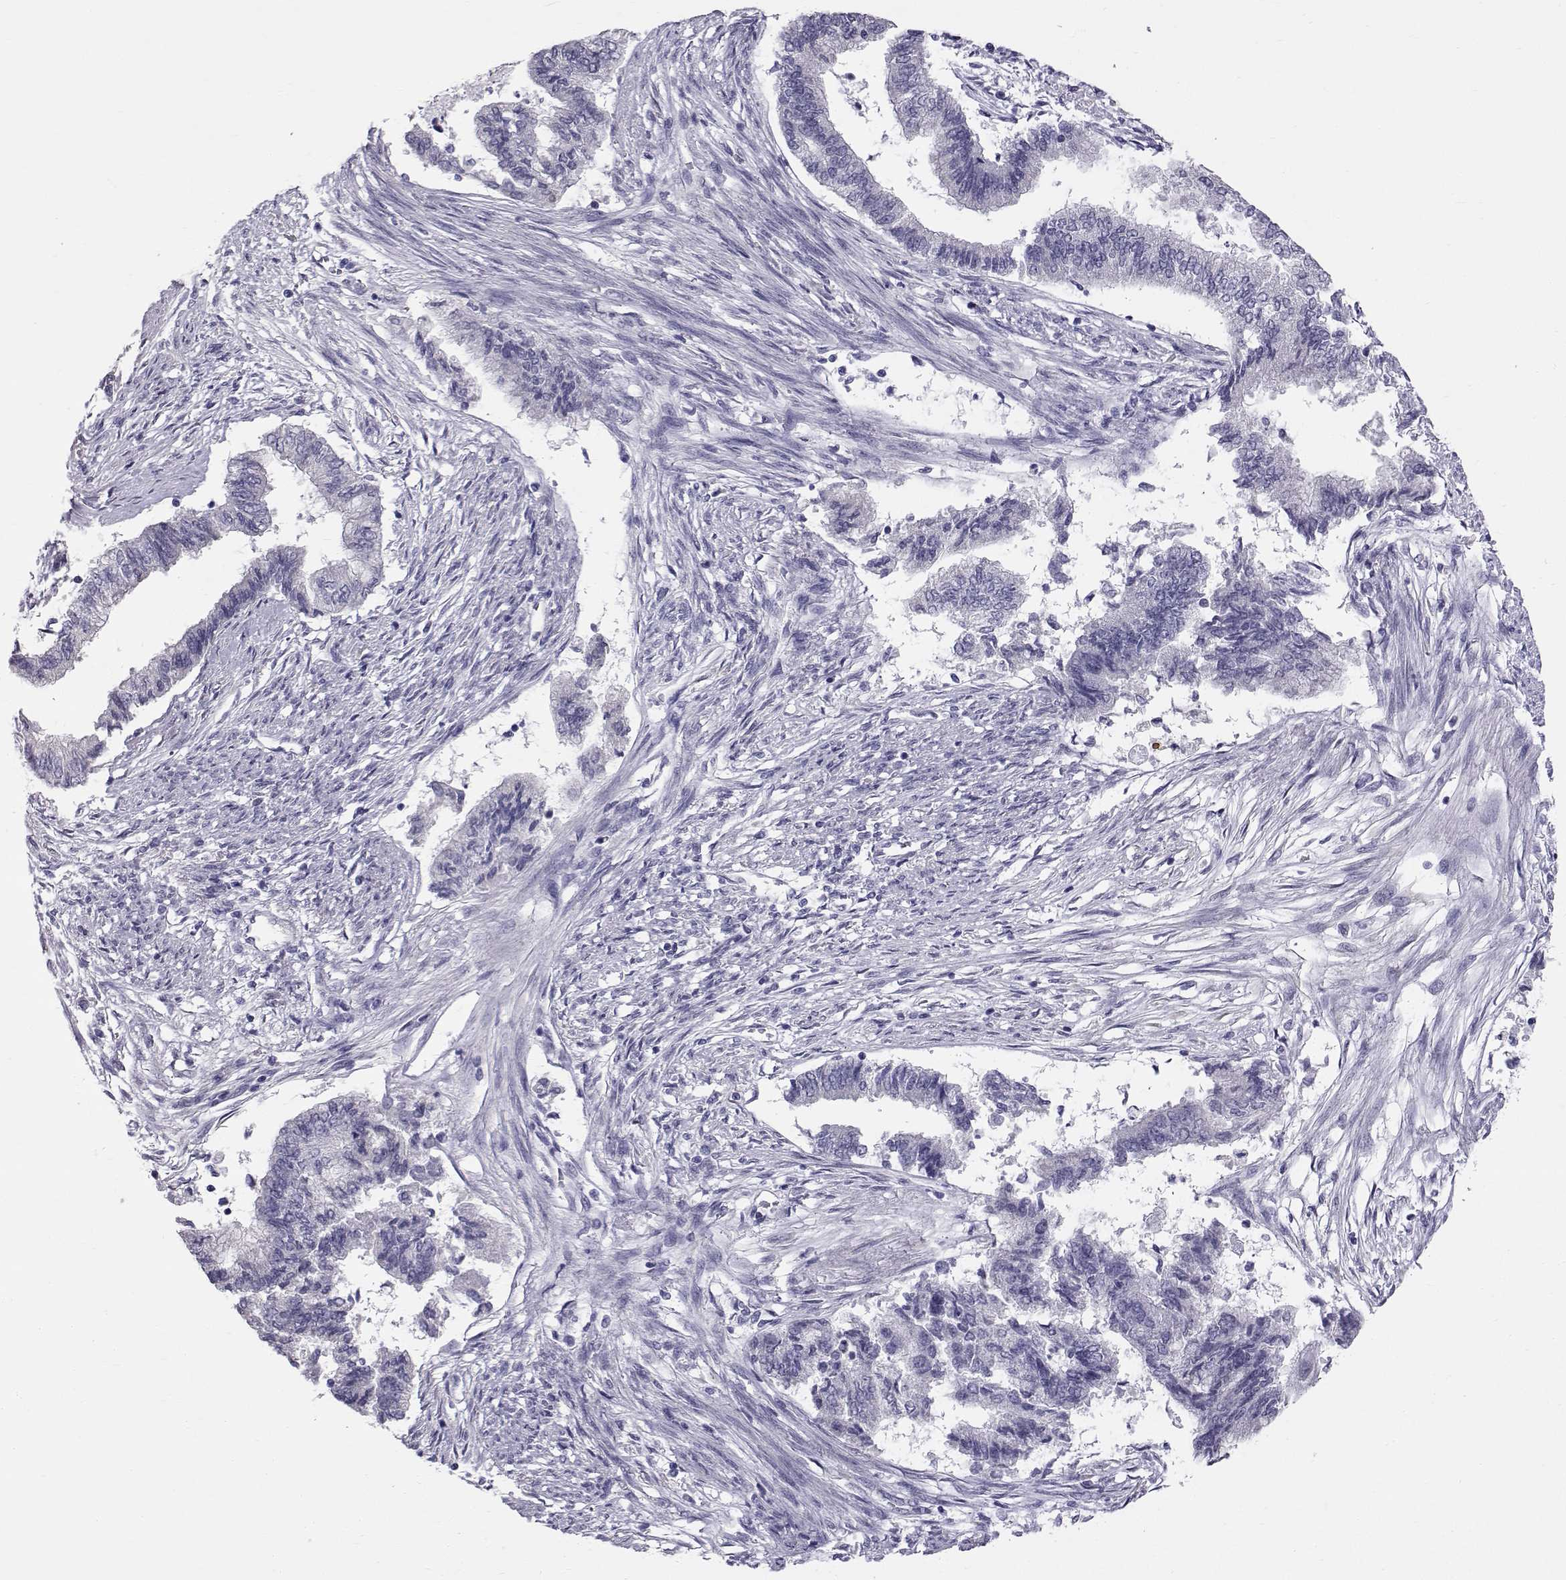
{"staining": {"intensity": "negative", "quantity": "none", "location": "none"}, "tissue": "endometrial cancer", "cell_type": "Tumor cells", "image_type": "cancer", "snomed": [{"axis": "morphology", "description": "Adenocarcinoma, NOS"}, {"axis": "topography", "description": "Endometrium"}], "caption": "This is an immunohistochemistry (IHC) photomicrograph of endometrial cancer. There is no positivity in tumor cells.", "gene": "RNASE12", "patient": {"sex": "female", "age": 65}}